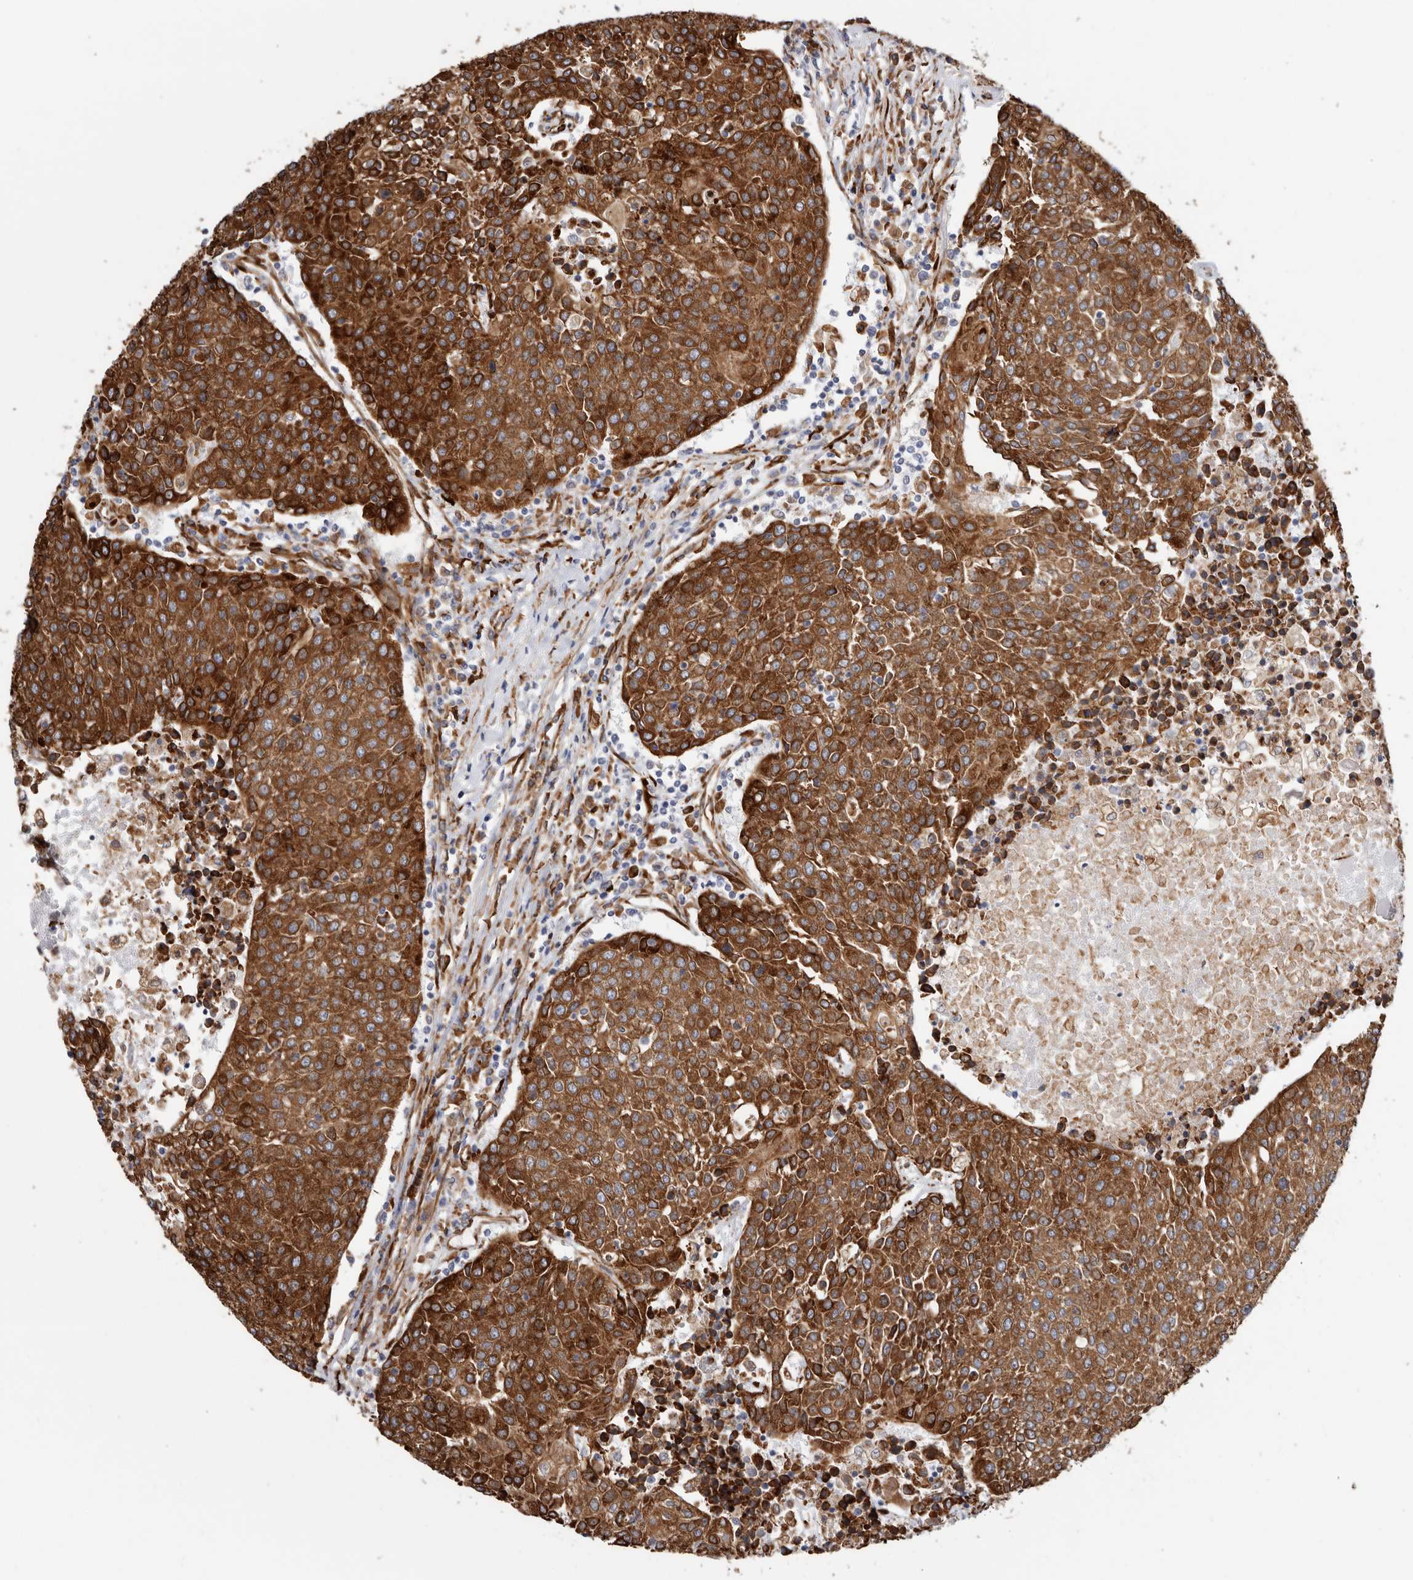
{"staining": {"intensity": "strong", "quantity": ">75%", "location": "cytoplasmic/membranous"}, "tissue": "urothelial cancer", "cell_type": "Tumor cells", "image_type": "cancer", "snomed": [{"axis": "morphology", "description": "Urothelial carcinoma, High grade"}, {"axis": "topography", "description": "Urinary bladder"}], "caption": "Immunohistochemistry (DAB (3,3'-diaminobenzidine)) staining of urothelial cancer displays strong cytoplasmic/membranous protein staining in approximately >75% of tumor cells.", "gene": "SEMA3E", "patient": {"sex": "female", "age": 85}}